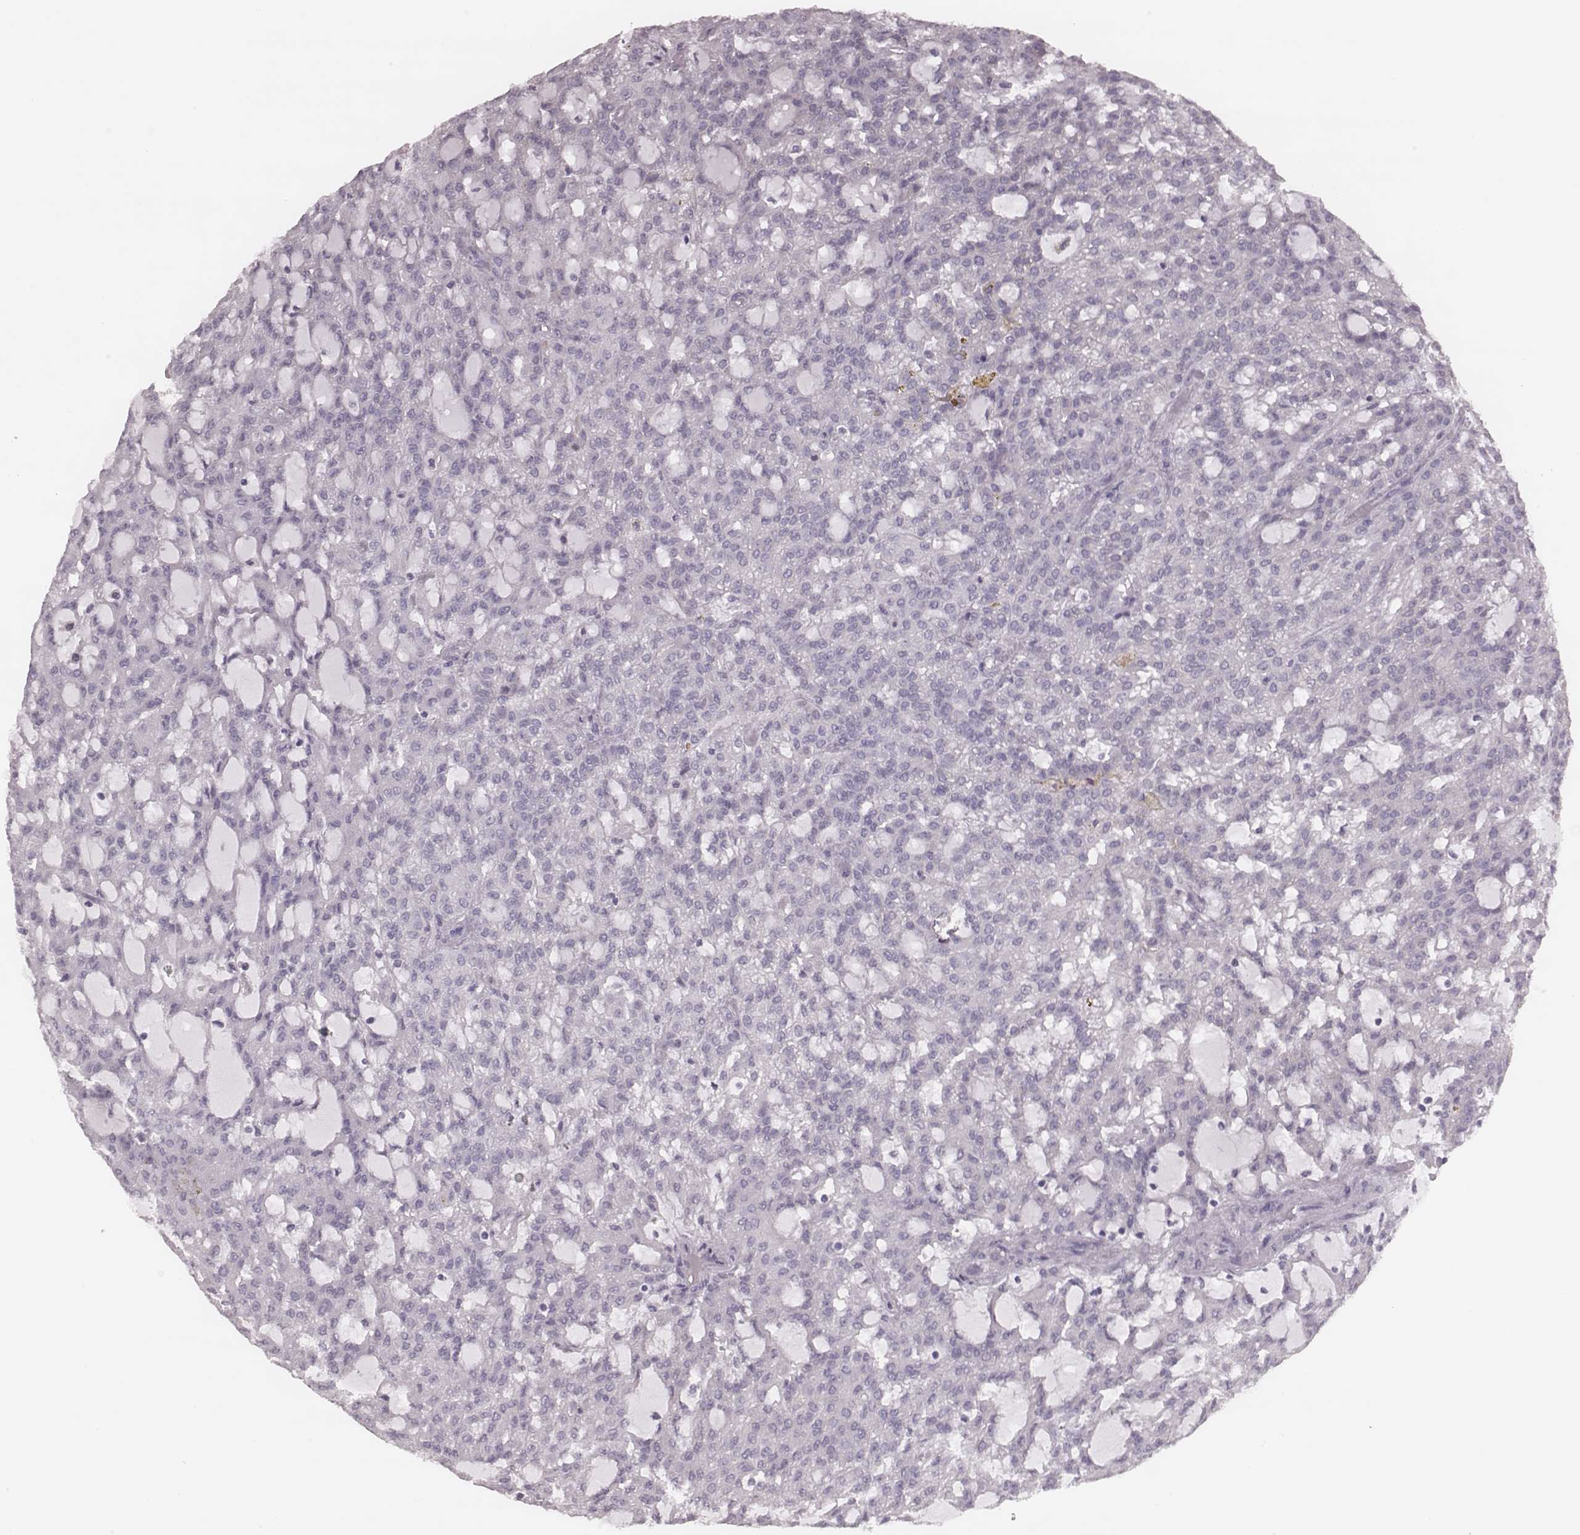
{"staining": {"intensity": "negative", "quantity": "none", "location": "none"}, "tissue": "renal cancer", "cell_type": "Tumor cells", "image_type": "cancer", "snomed": [{"axis": "morphology", "description": "Adenocarcinoma, NOS"}, {"axis": "topography", "description": "Kidney"}], "caption": "DAB immunohistochemical staining of renal cancer (adenocarcinoma) reveals no significant expression in tumor cells.", "gene": "KRT74", "patient": {"sex": "male", "age": 63}}